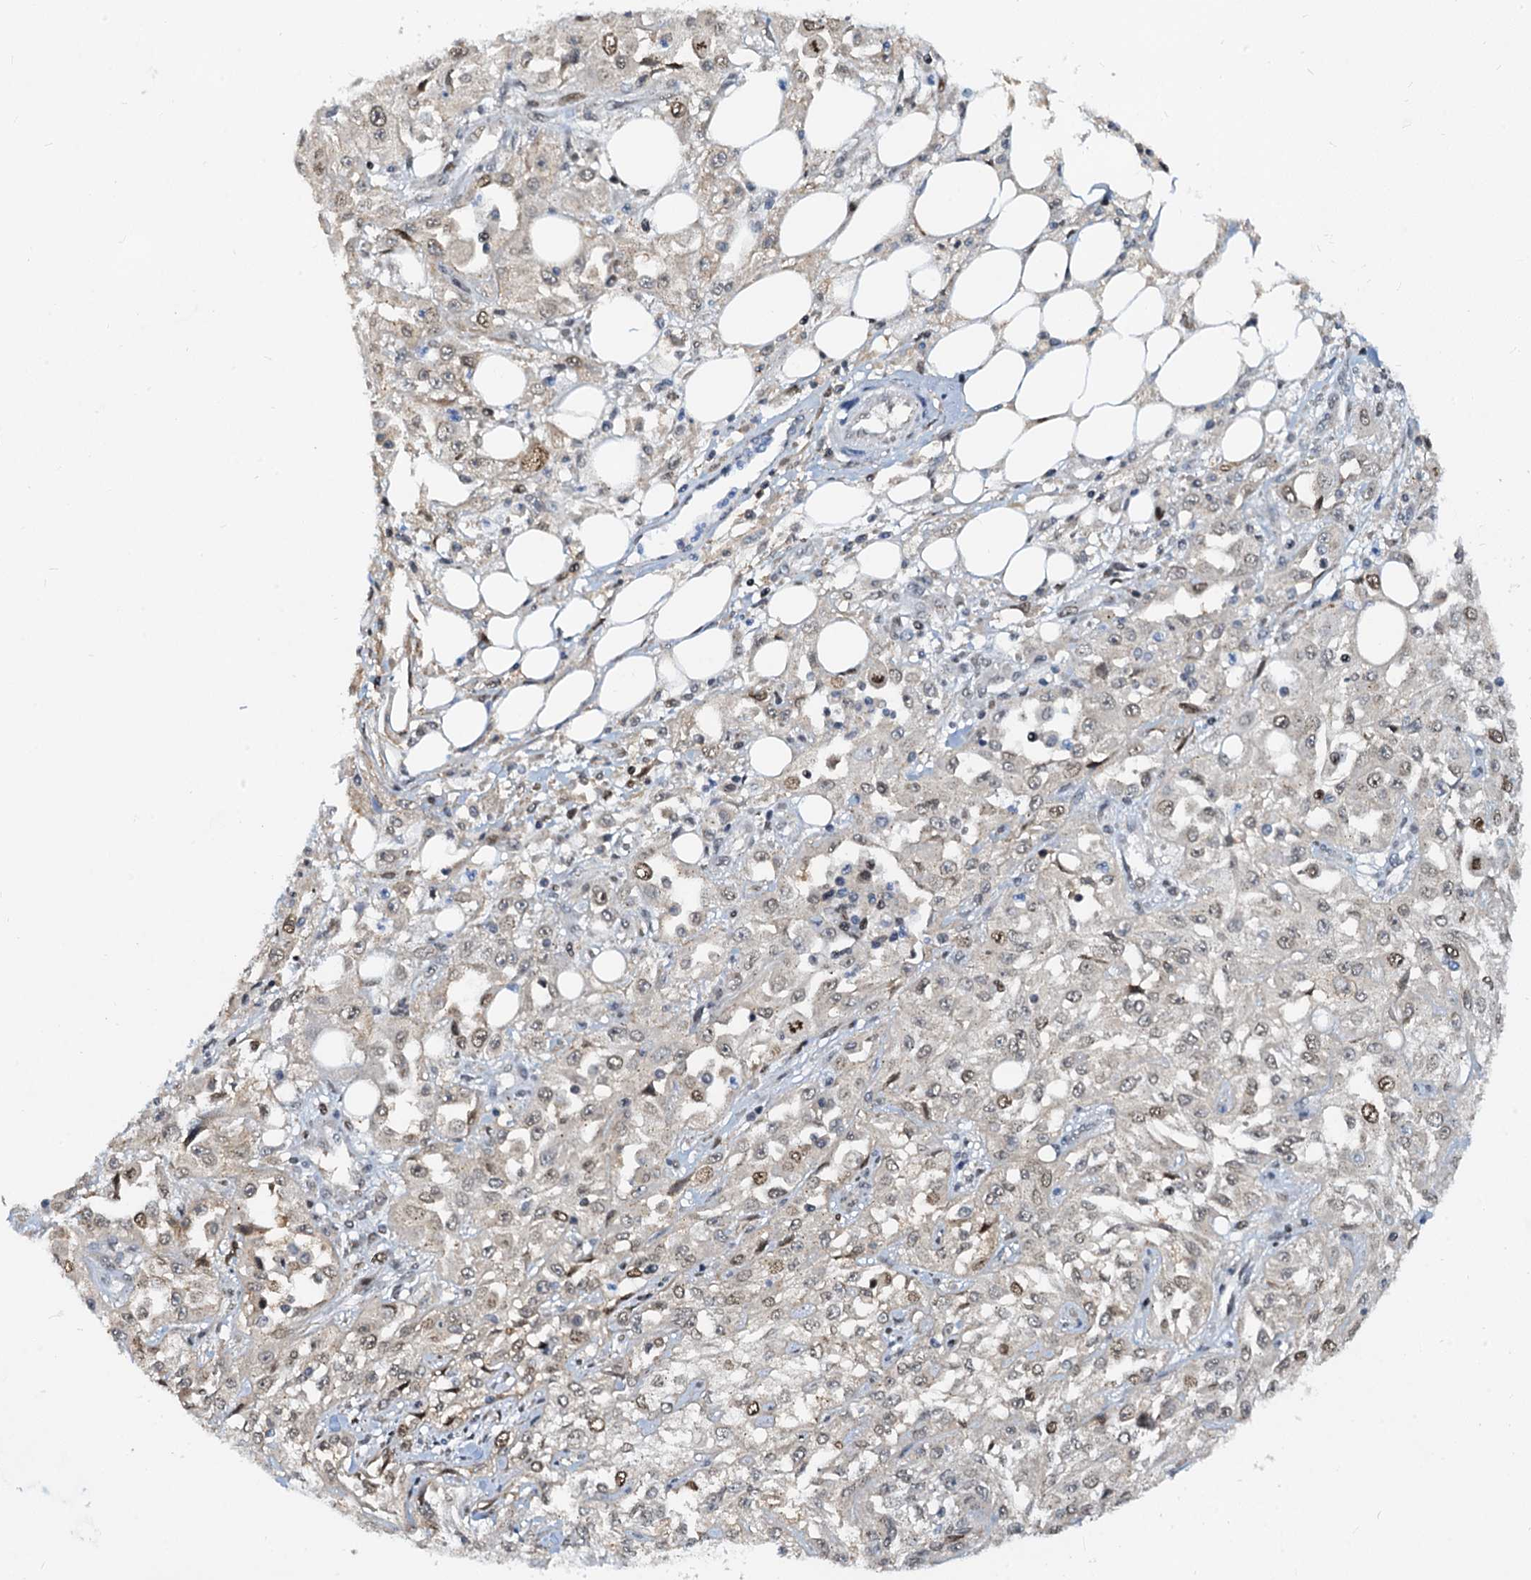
{"staining": {"intensity": "moderate", "quantity": "<25%", "location": "nuclear"}, "tissue": "skin cancer", "cell_type": "Tumor cells", "image_type": "cancer", "snomed": [{"axis": "morphology", "description": "Squamous cell carcinoma, NOS"}, {"axis": "morphology", "description": "Squamous cell carcinoma, metastatic, NOS"}, {"axis": "topography", "description": "Skin"}, {"axis": "topography", "description": "Lymph node"}], "caption": "An immunohistochemistry (IHC) photomicrograph of neoplastic tissue is shown. Protein staining in brown labels moderate nuclear positivity in squamous cell carcinoma (skin) within tumor cells.", "gene": "PTGES3", "patient": {"sex": "male", "age": 75}}